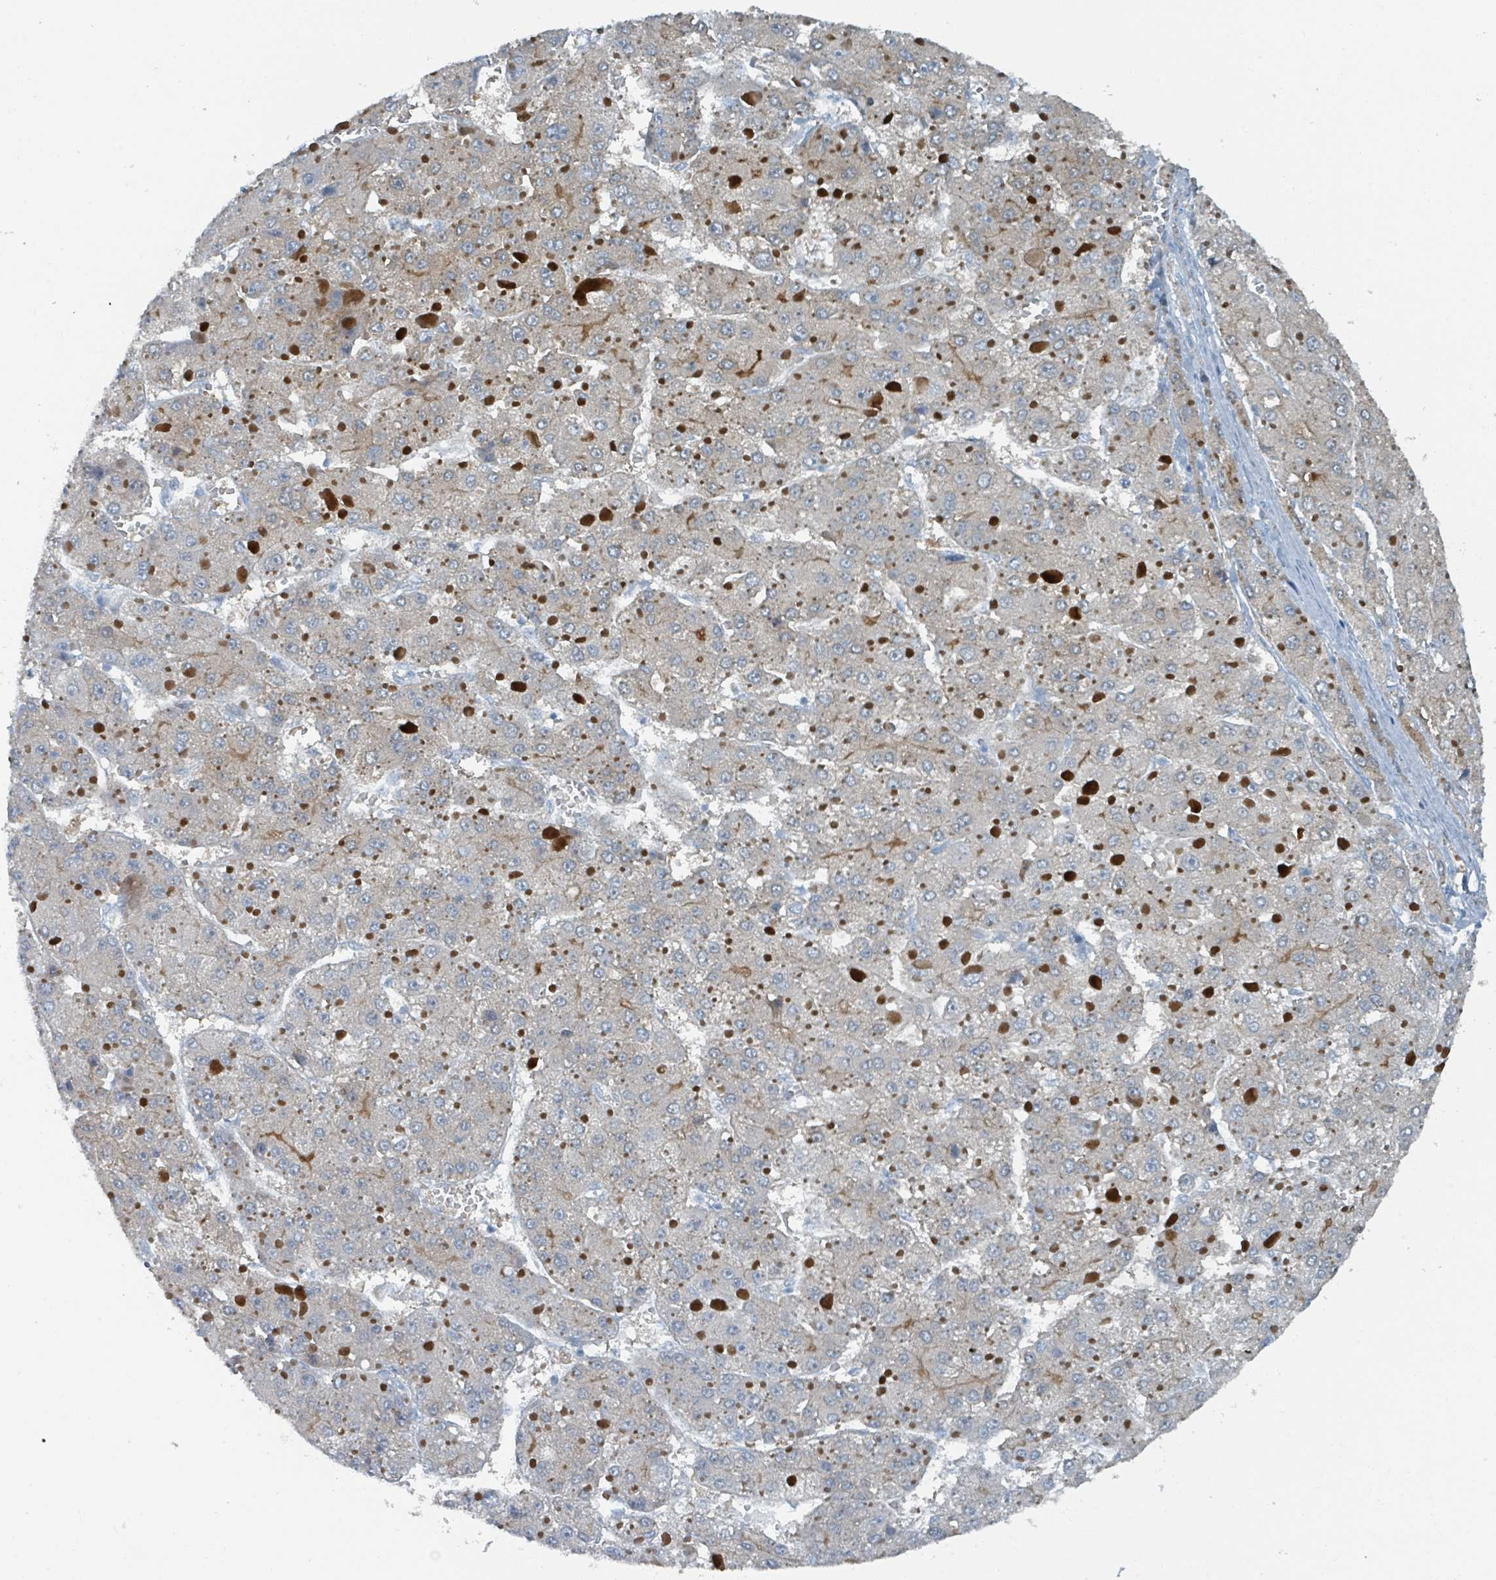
{"staining": {"intensity": "weak", "quantity": "25%-75%", "location": "cytoplasmic/membranous"}, "tissue": "liver cancer", "cell_type": "Tumor cells", "image_type": "cancer", "snomed": [{"axis": "morphology", "description": "Carcinoma, Hepatocellular, NOS"}, {"axis": "topography", "description": "Liver"}], "caption": "A low amount of weak cytoplasmic/membranous expression is appreciated in about 25%-75% of tumor cells in hepatocellular carcinoma (liver) tissue.", "gene": "GAMT", "patient": {"sex": "female", "age": 73}}